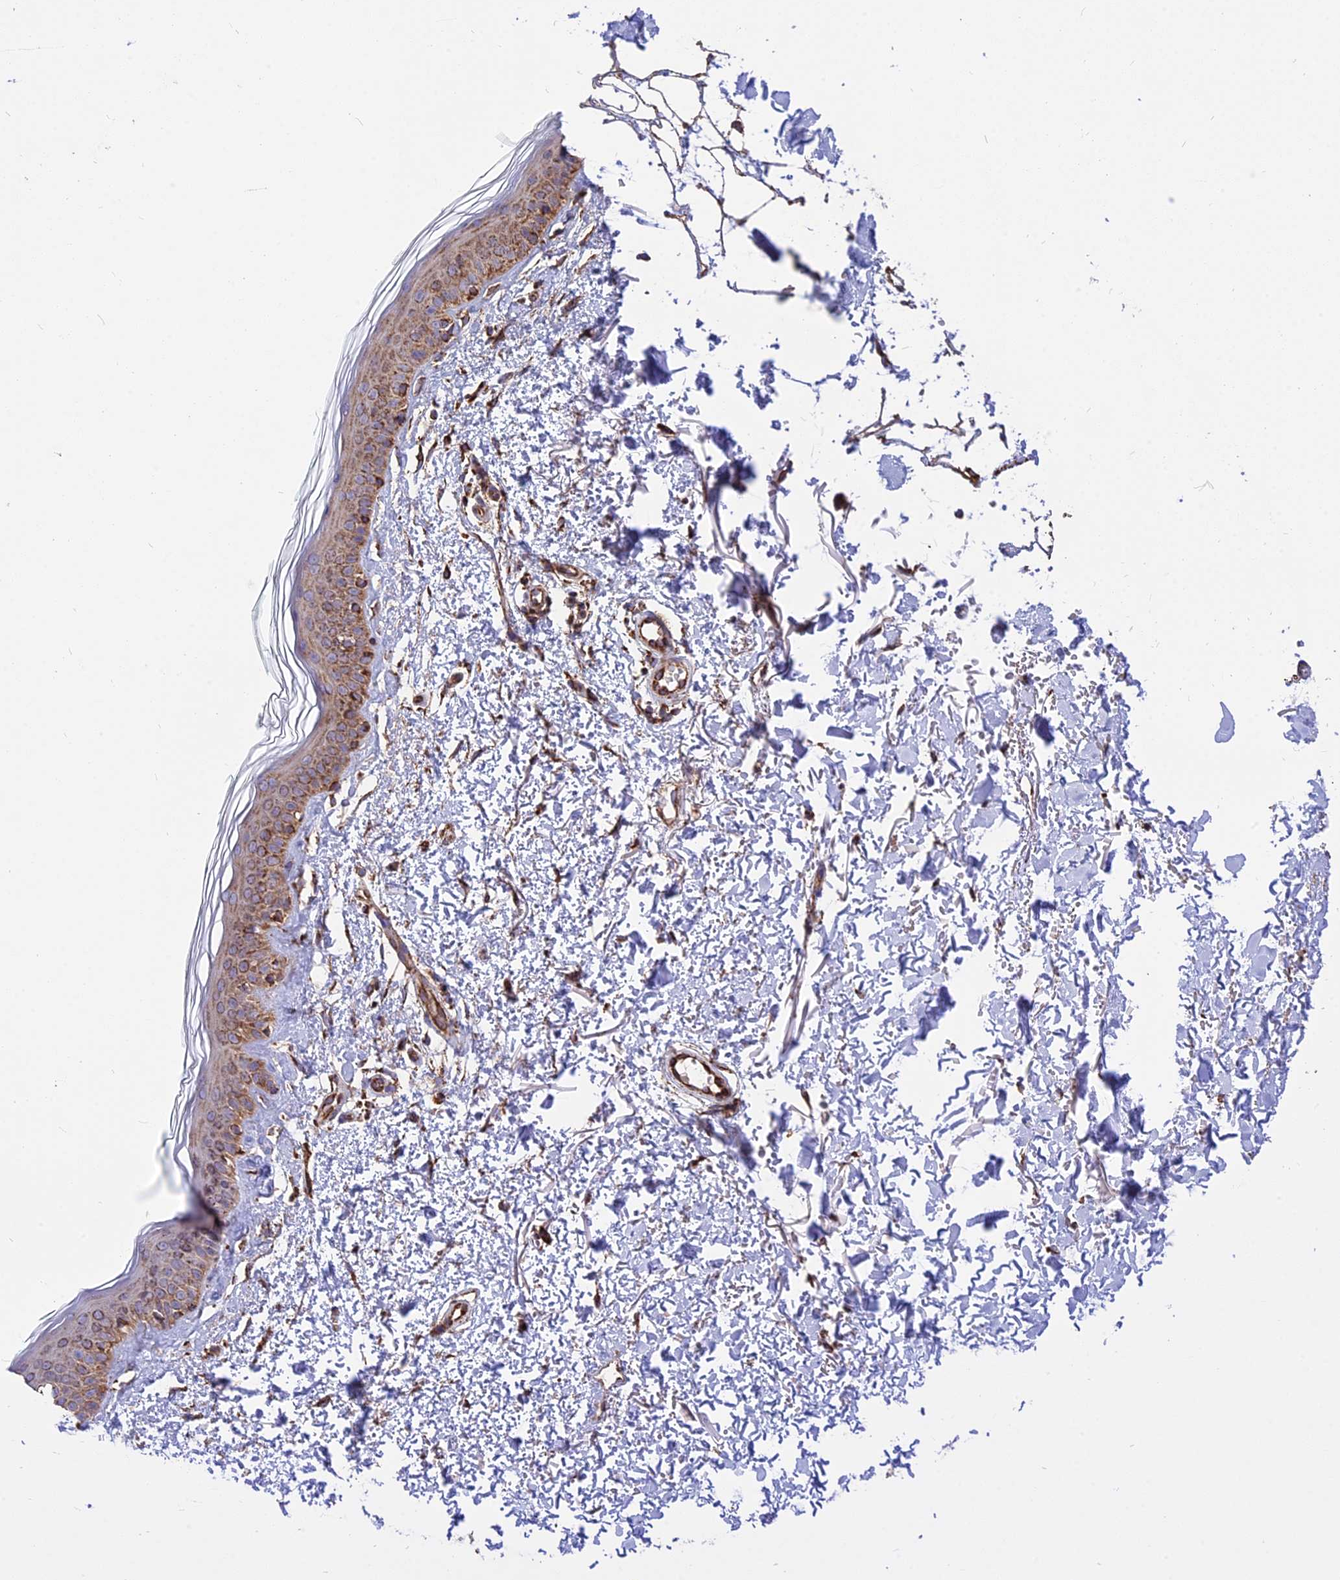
{"staining": {"intensity": "strong", "quantity": ">75%", "location": "cytoplasmic/membranous"}, "tissue": "skin", "cell_type": "Fibroblasts", "image_type": "normal", "snomed": [{"axis": "morphology", "description": "Normal tissue, NOS"}, {"axis": "topography", "description": "Skin"}], "caption": "Immunohistochemistry of normal skin demonstrates high levels of strong cytoplasmic/membranous positivity in approximately >75% of fibroblasts.", "gene": "TTC4", "patient": {"sex": "male", "age": 66}}